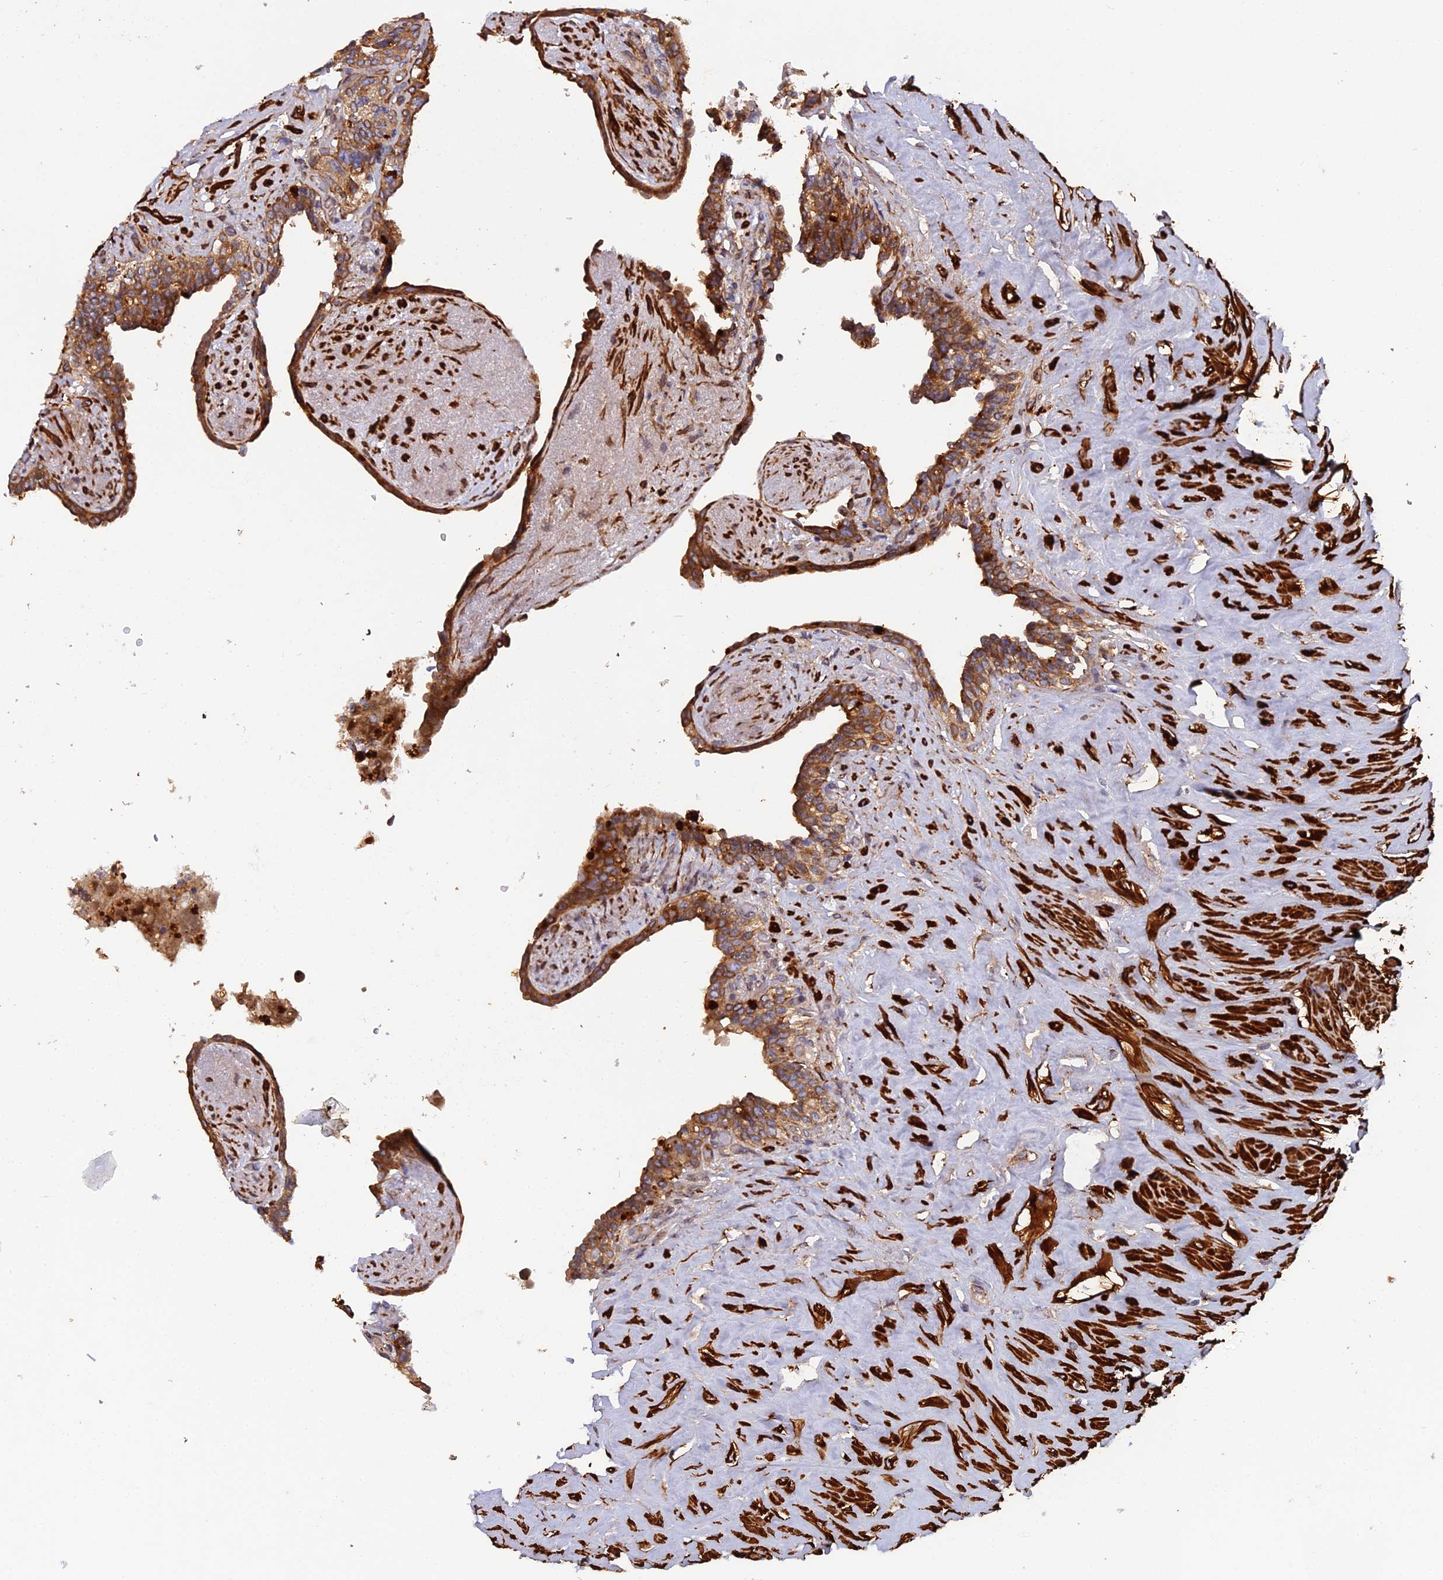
{"staining": {"intensity": "moderate", "quantity": ">75%", "location": "cytoplasmic/membranous"}, "tissue": "seminal vesicle", "cell_type": "Glandular cells", "image_type": "normal", "snomed": [{"axis": "morphology", "description": "Normal tissue, NOS"}, {"axis": "topography", "description": "Seminal veicle"}], "caption": "Approximately >75% of glandular cells in benign seminal vesicle show moderate cytoplasmic/membranous protein expression as visualized by brown immunohistochemical staining.", "gene": "RALGAPA2", "patient": {"sex": "male", "age": 63}}